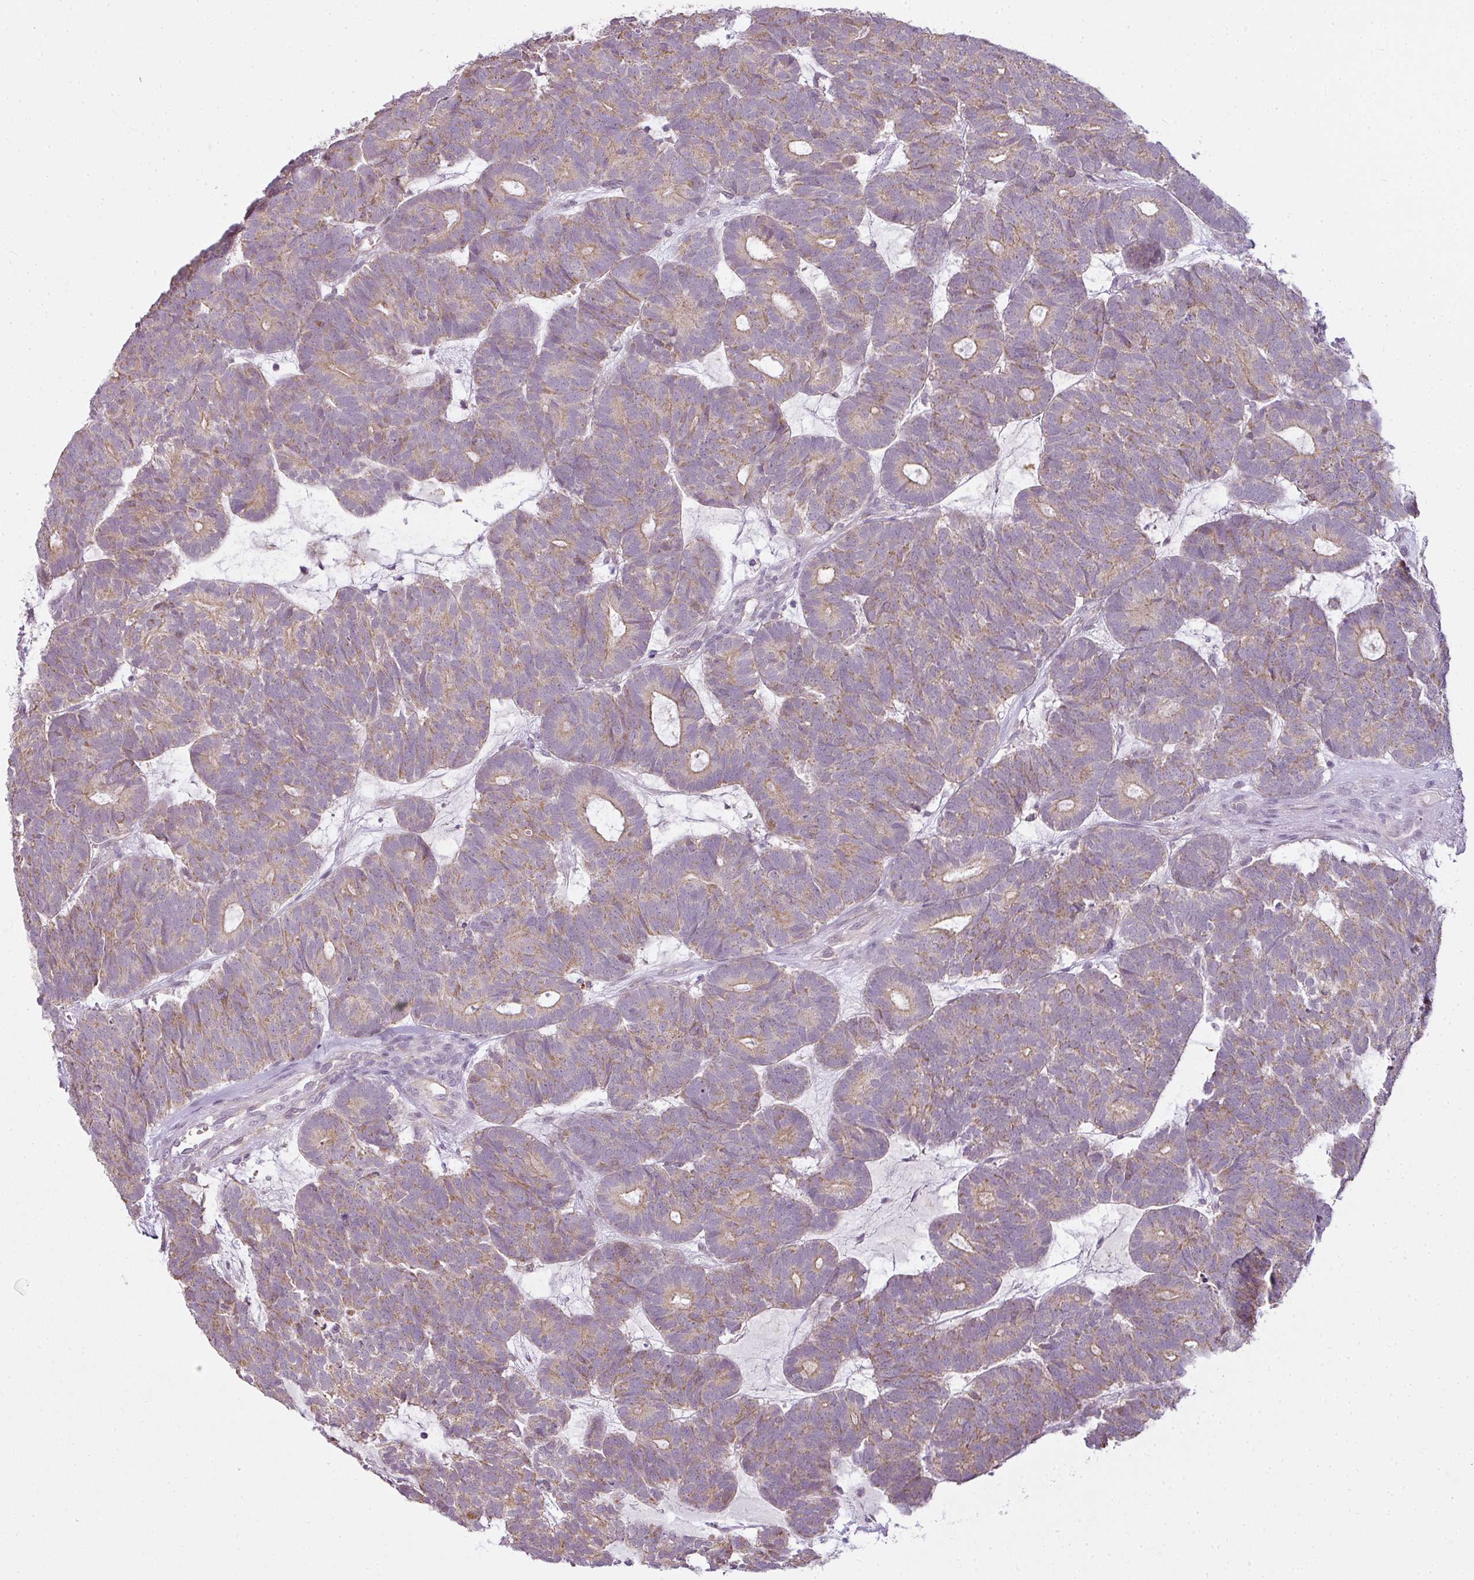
{"staining": {"intensity": "moderate", "quantity": ">75%", "location": "cytoplasmic/membranous"}, "tissue": "head and neck cancer", "cell_type": "Tumor cells", "image_type": "cancer", "snomed": [{"axis": "morphology", "description": "Adenocarcinoma, NOS"}, {"axis": "topography", "description": "Head-Neck"}], "caption": "Tumor cells display medium levels of moderate cytoplasmic/membranous staining in about >75% of cells in adenocarcinoma (head and neck).", "gene": "LY75", "patient": {"sex": "female", "age": 81}}